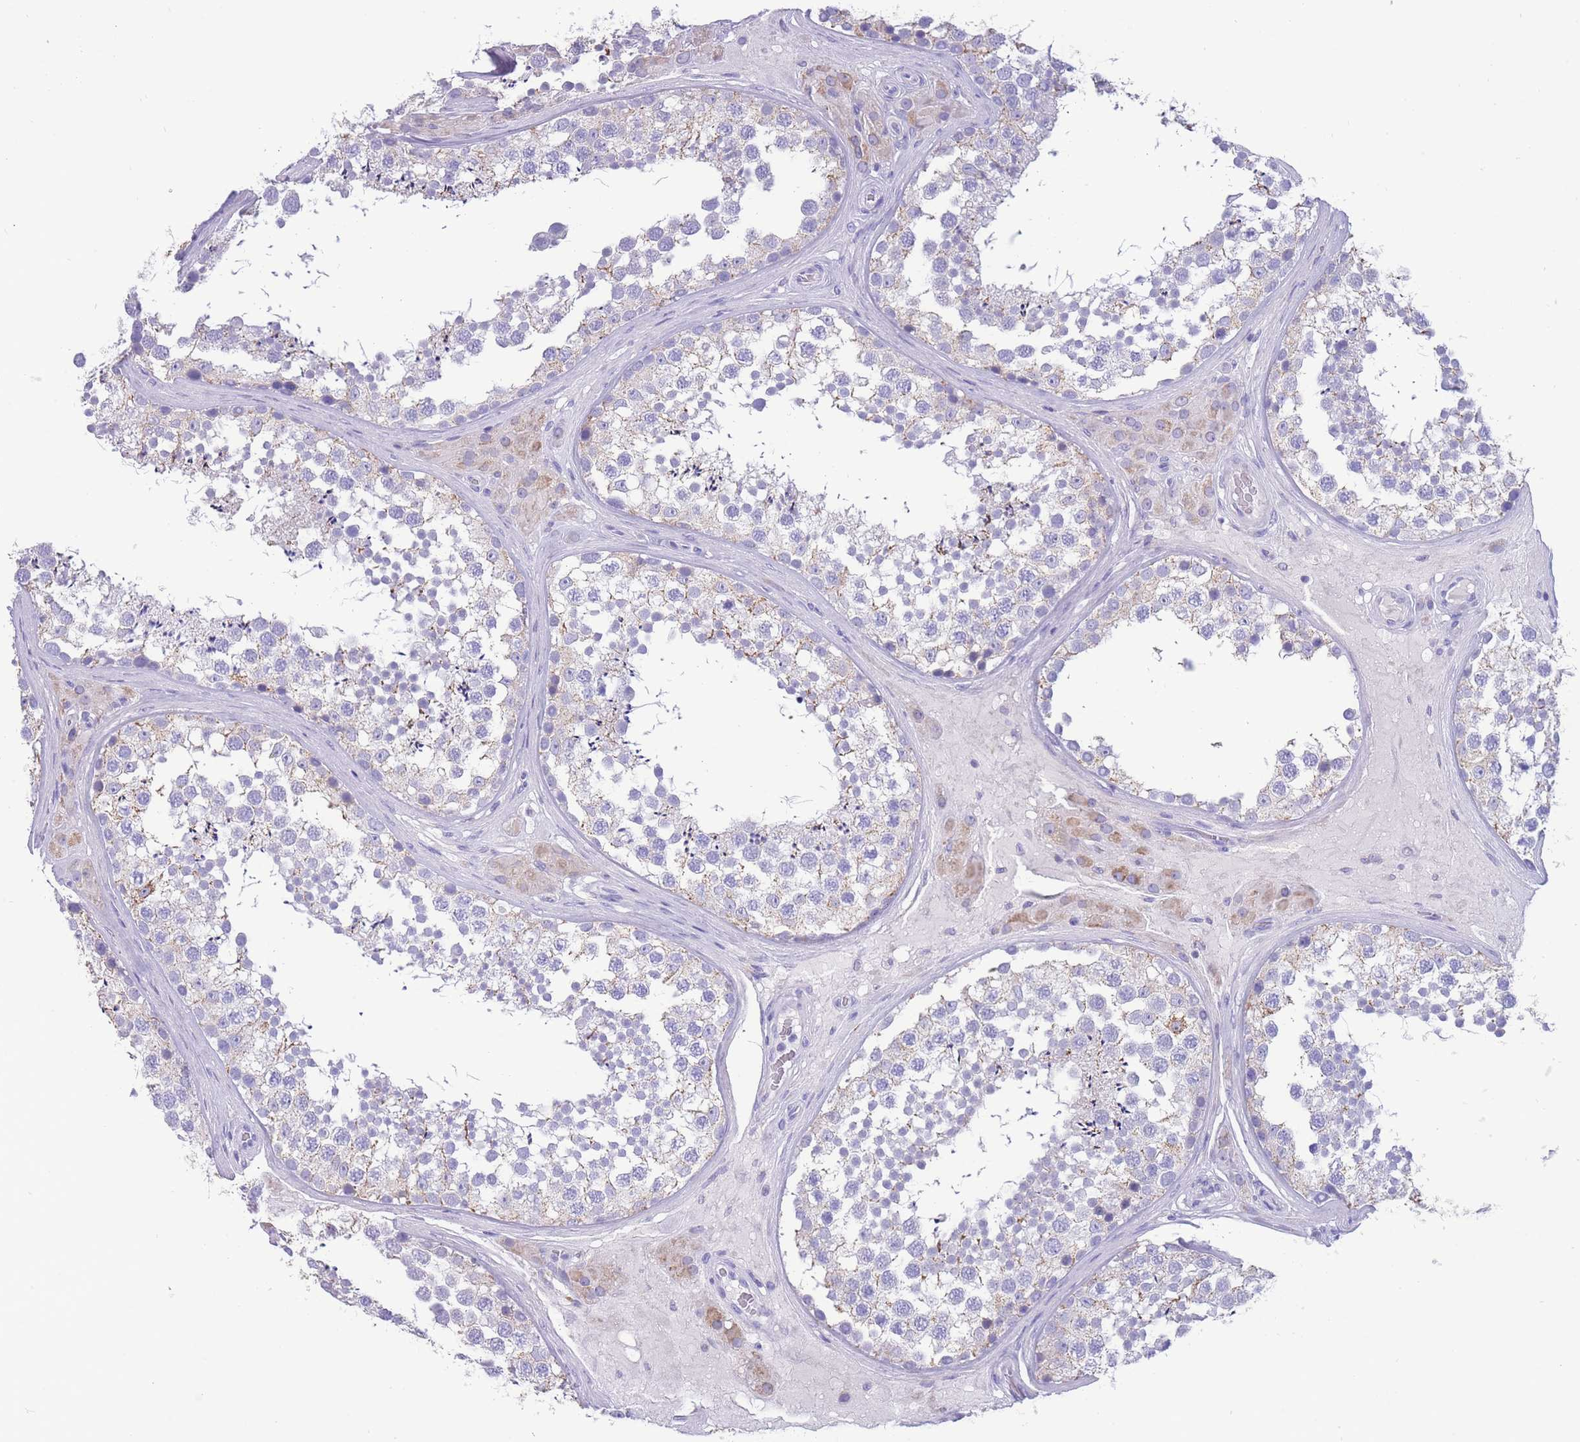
{"staining": {"intensity": "moderate", "quantity": "<25%", "location": "cytoplasmic/membranous"}, "tissue": "testis", "cell_type": "Cells in seminiferous ducts", "image_type": "normal", "snomed": [{"axis": "morphology", "description": "Normal tissue, NOS"}, {"axis": "topography", "description": "Testis"}], "caption": "A high-resolution photomicrograph shows immunohistochemistry (IHC) staining of benign testis, which displays moderate cytoplasmic/membranous positivity in about <25% of cells in seminiferous ducts.", "gene": "INTS2", "patient": {"sex": "male", "age": 46}}